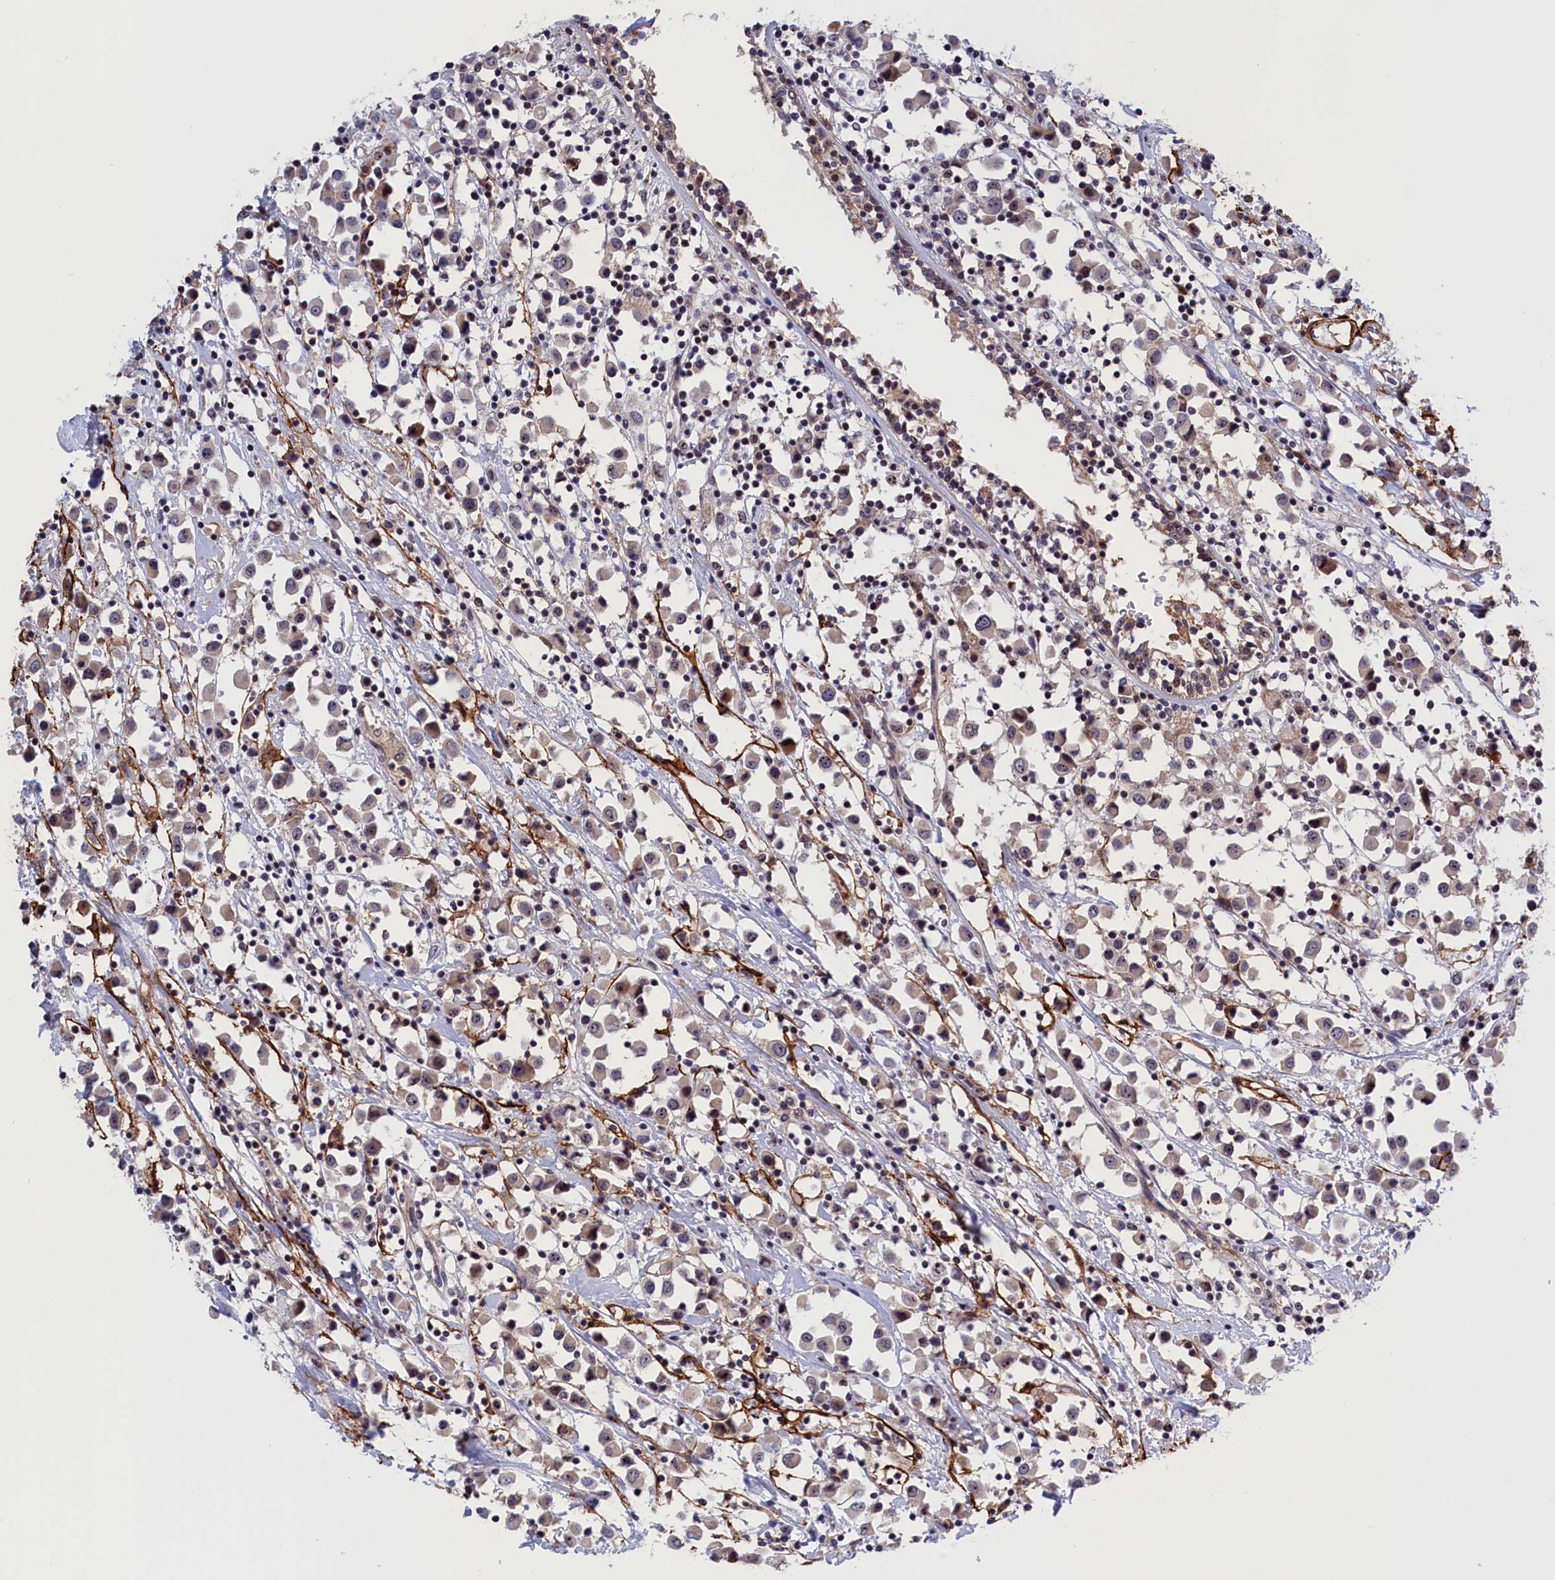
{"staining": {"intensity": "weak", "quantity": "25%-75%", "location": "cytoplasmic/membranous,nuclear"}, "tissue": "breast cancer", "cell_type": "Tumor cells", "image_type": "cancer", "snomed": [{"axis": "morphology", "description": "Duct carcinoma"}, {"axis": "topography", "description": "Breast"}], "caption": "Immunohistochemistry micrograph of breast cancer (intraductal carcinoma) stained for a protein (brown), which exhibits low levels of weak cytoplasmic/membranous and nuclear expression in about 25%-75% of tumor cells.", "gene": "PPAN", "patient": {"sex": "female", "age": 61}}